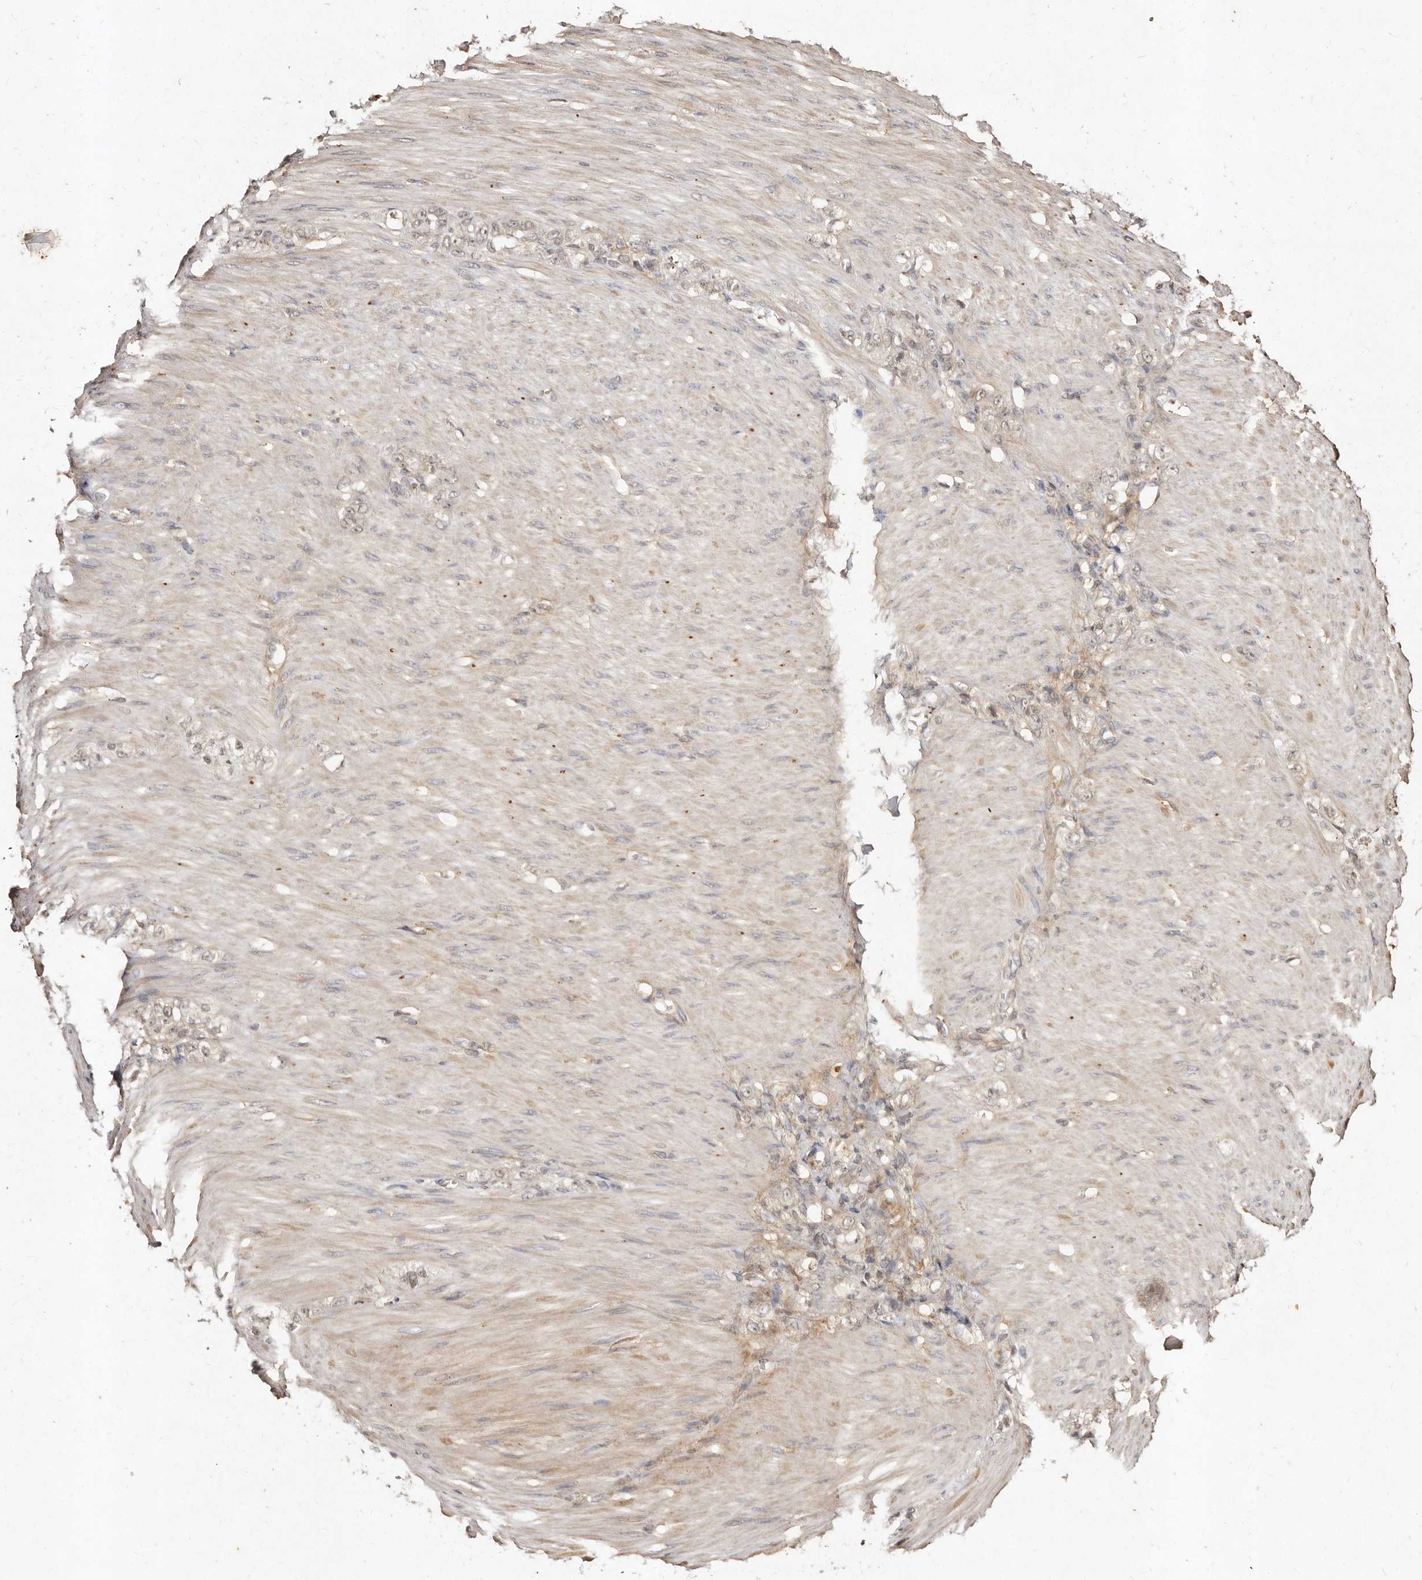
{"staining": {"intensity": "weak", "quantity": "<25%", "location": "cytoplasmic/membranous"}, "tissue": "stomach cancer", "cell_type": "Tumor cells", "image_type": "cancer", "snomed": [{"axis": "morphology", "description": "Normal tissue, NOS"}, {"axis": "morphology", "description": "Adenocarcinoma, NOS"}, {"axis": "topography", "description": "Stomach"}], "caption": "IHC of human stomach adenocarcinoma reveals no expression in tumor cells.", "gene": "LCORL", "patient": {"sex": "male", "age": 82}}